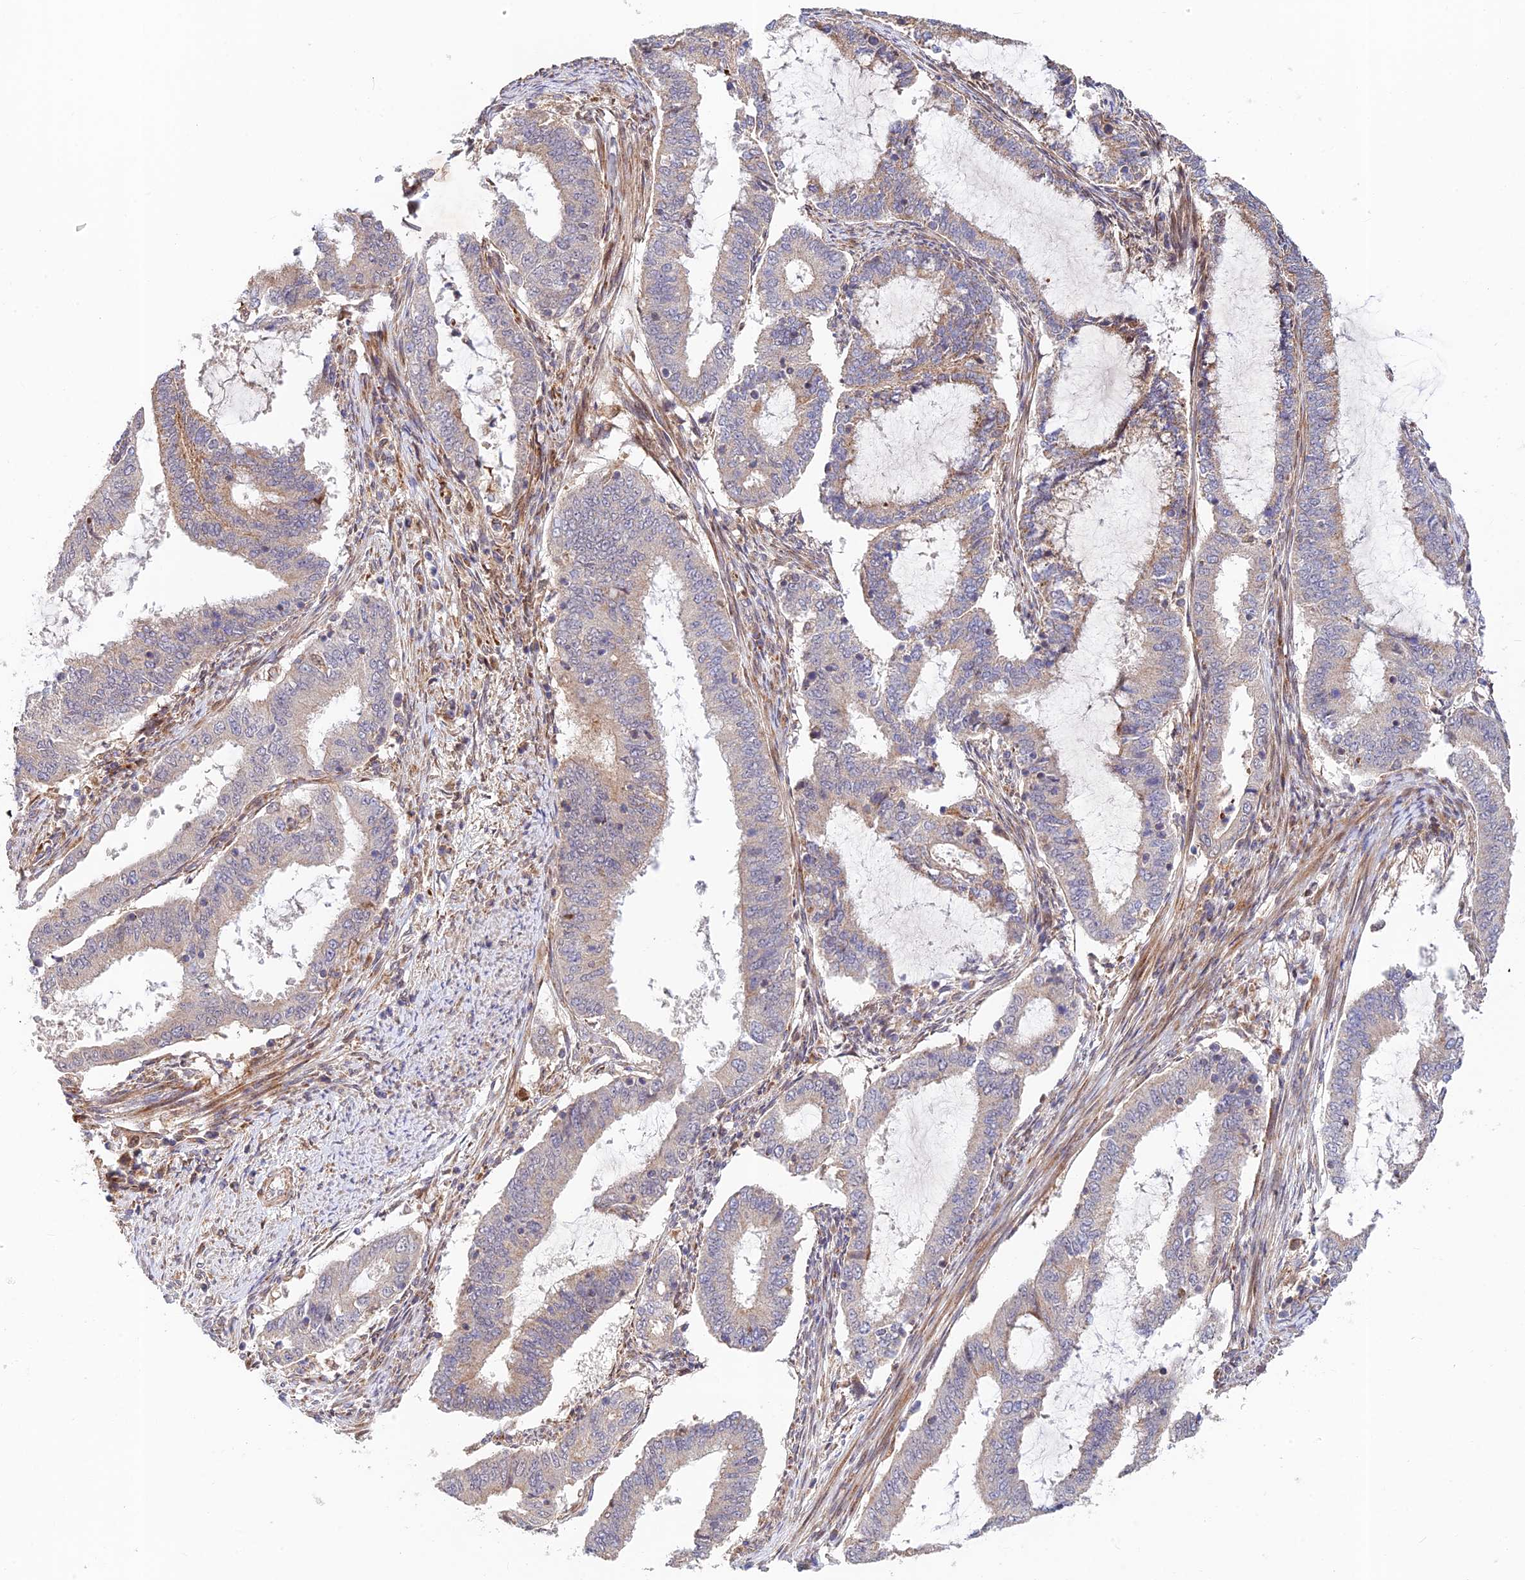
{"staining": {"intensity": "weak", "quantity": "<25%", "location": "cytoplasmic/membranous"}, "tissue": "endometrial cancer", "cell_type": "Tumor cells", "image_type": "cancer", "snomed": [{"axis": "morphology", "description": "Adenocarcinoma, NOS"}, {"axis": "topography", "description": "Endometrium"}], "caption": "DAB (3,3'-diaminobenzidine) immunohistochemical staining of adenocarcinoma (endometrial) demonstrates no significant positivity in tumor cells. (DAB (3,3'-diaminobenzidine) IHC, high magnification).", "gene": "FUOM", "patient": {"sex": "female", "age": 51}}